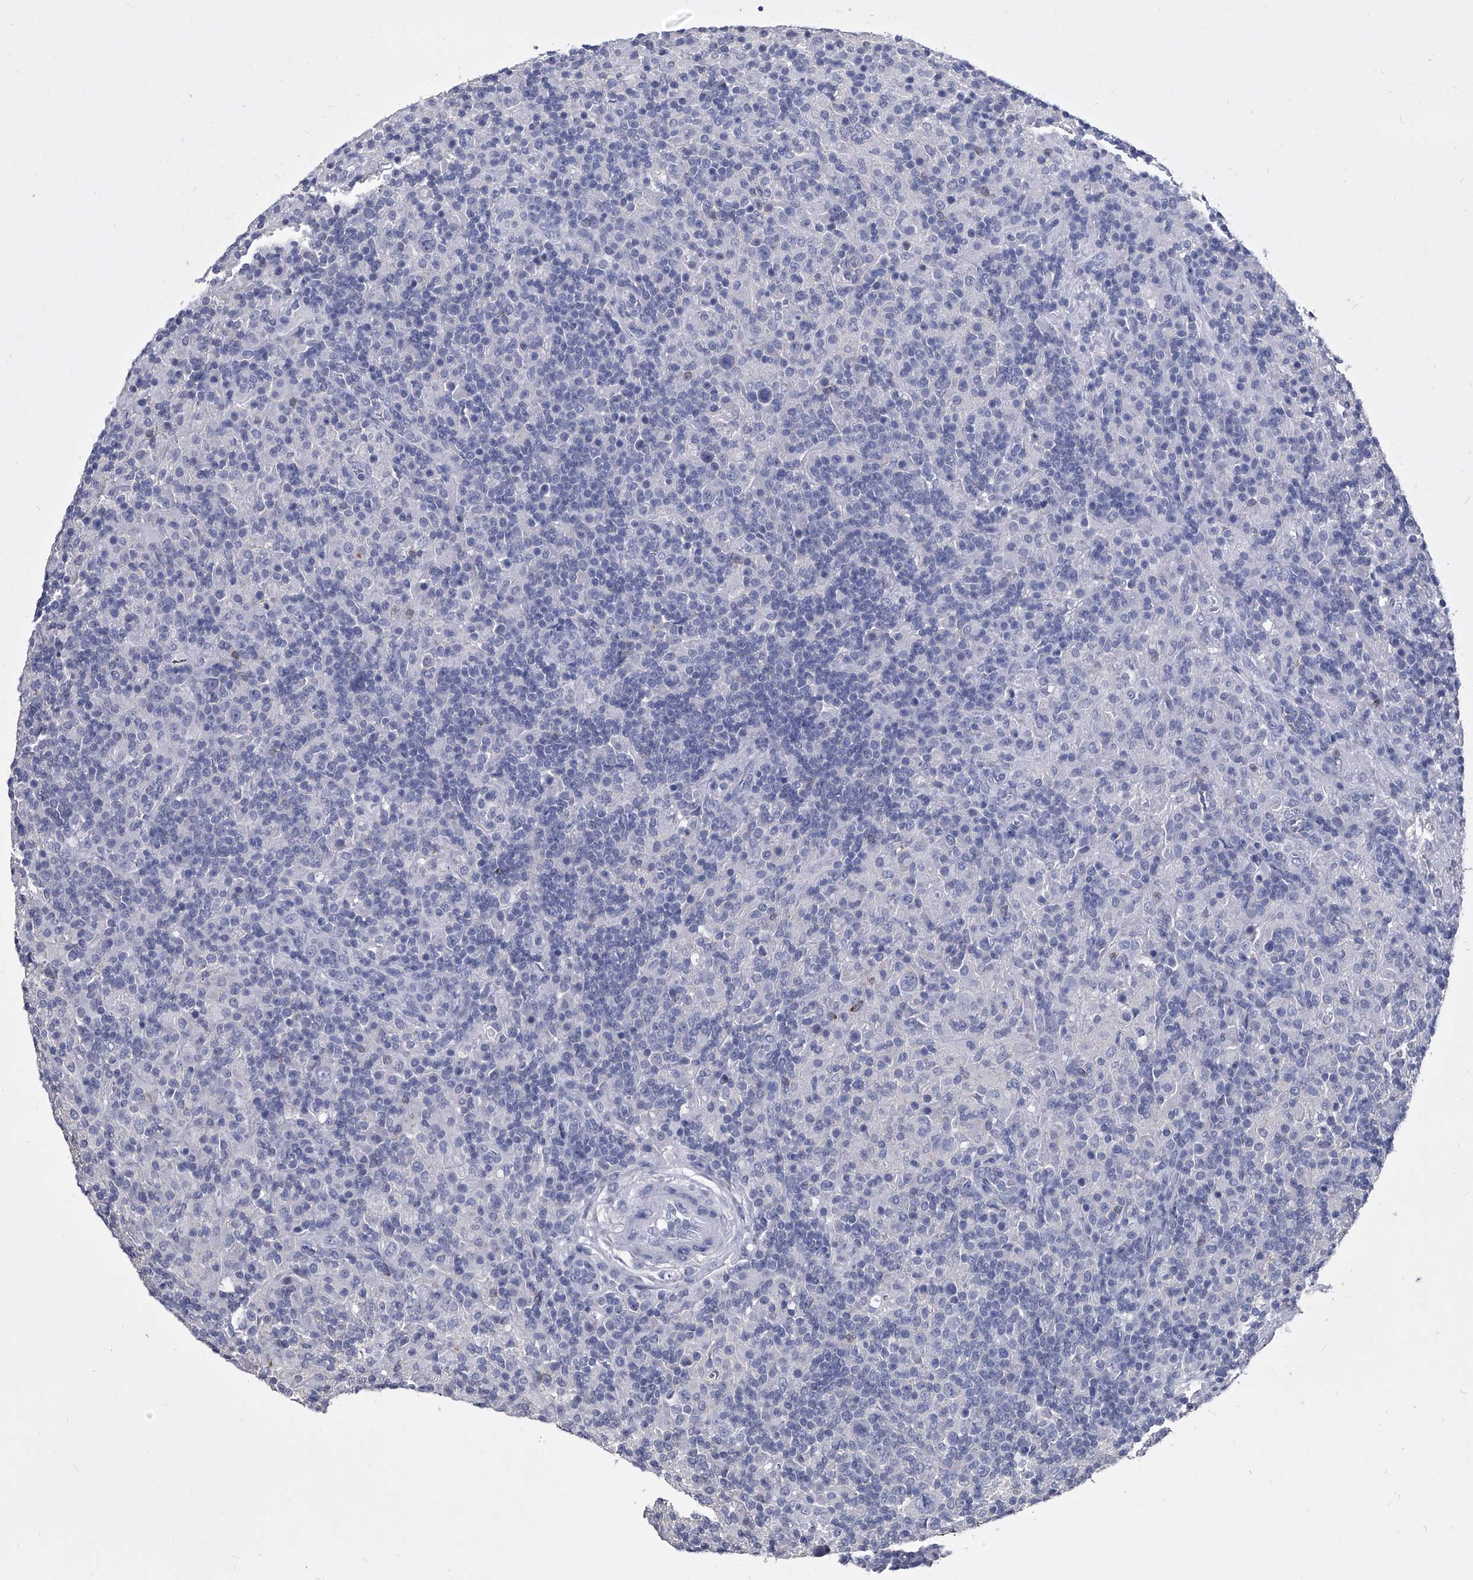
{"staining": {"intensity": "negative", "quantity": "none", "location": "none"}, "tissue": "lymphoma", "cell_type": "Tumor cells", "image_type": "cancer", "snomed": [{"axis": "morphology", "description": "Hodgkin's disease, NOS"}, {"axis": "topography", "description": "Lymph node"}], "caption": "Immunohistochemistry (IHC) photomicrograph of neoplastic tissue: lymphoma stained with DAB (3,3'-diaminobenzidine) shows no significant protein expression in tumor cells. The staining was performed using DAB to visualize the protein expression in brown, while the nuclei were stained in blue with hematoxylin (Magnification: 20x).", "gene": "BCAS1", "patient": {"sex": "male", "age": 70}}